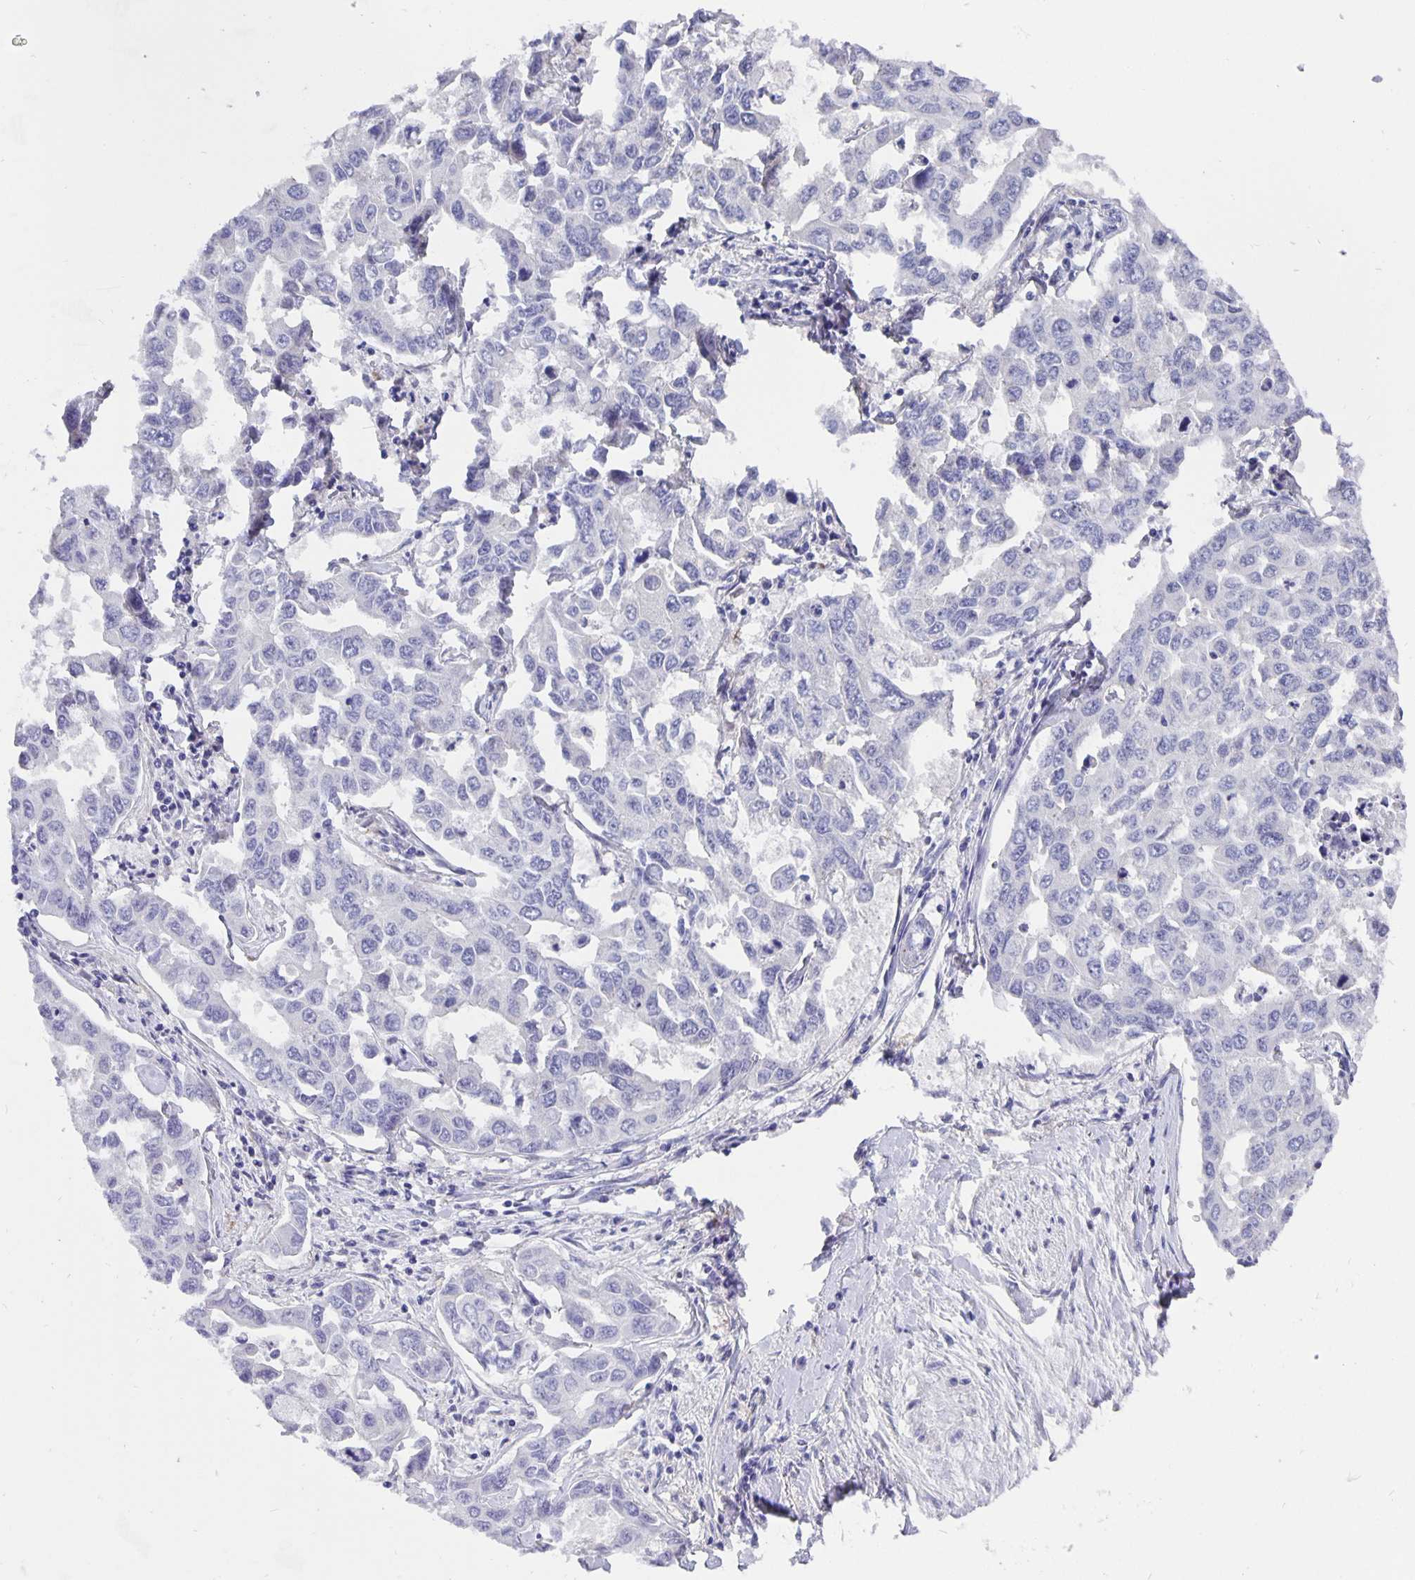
{"staining": {"intensity": "negative", "quantity": "none", "location": "none"}, "tissue": "lung cancer", "cell_type": "Tumor cells", "image_type": "cancer", "snomed": [{"axis": "morphology", "description": "Adenocarcinoma, NOS"}, {"axis": "topography", "description": "Lung"}], "caption": "Tumor cells show no significant protein staining in lung cancer.", "gene": "CFAP74", "patient": {"sex": "male", "age": 64}}